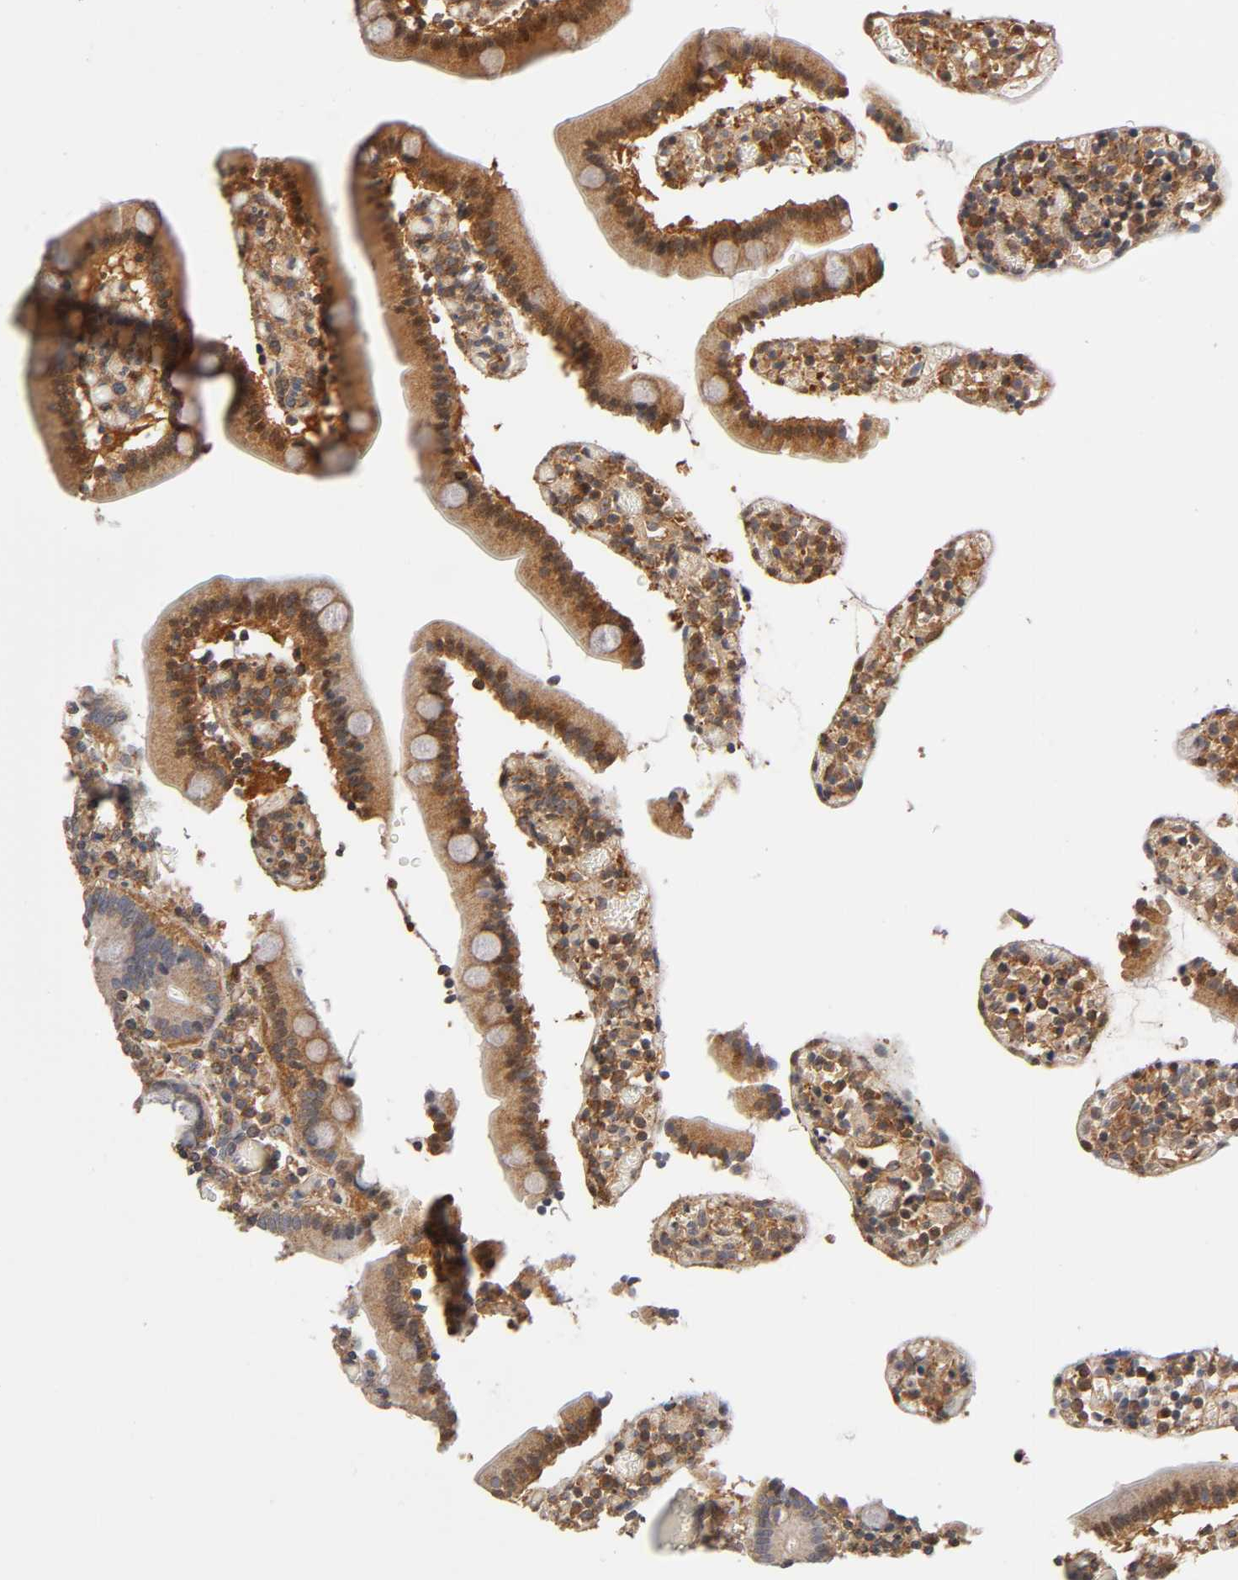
{"staining": {"intensity": "strong", "quantity": ">75%", "location": "cytoplasmic/membranous"}, "tissue": "duodenum", "cell_type": "Glandular cells", "image_type": "normal", "snomed": [{"axis": "morphology", "description": "Normal tissue, NOS"}, {"axis": "topography", "description": "Duodenum"}], "caption": "Strong cytoplasmic/membranous protein expression is present in about >75% of glandular cells in duodenum.", "gene": "PAFAH1B1", "patient": {"sex": "female", "age": 53}}